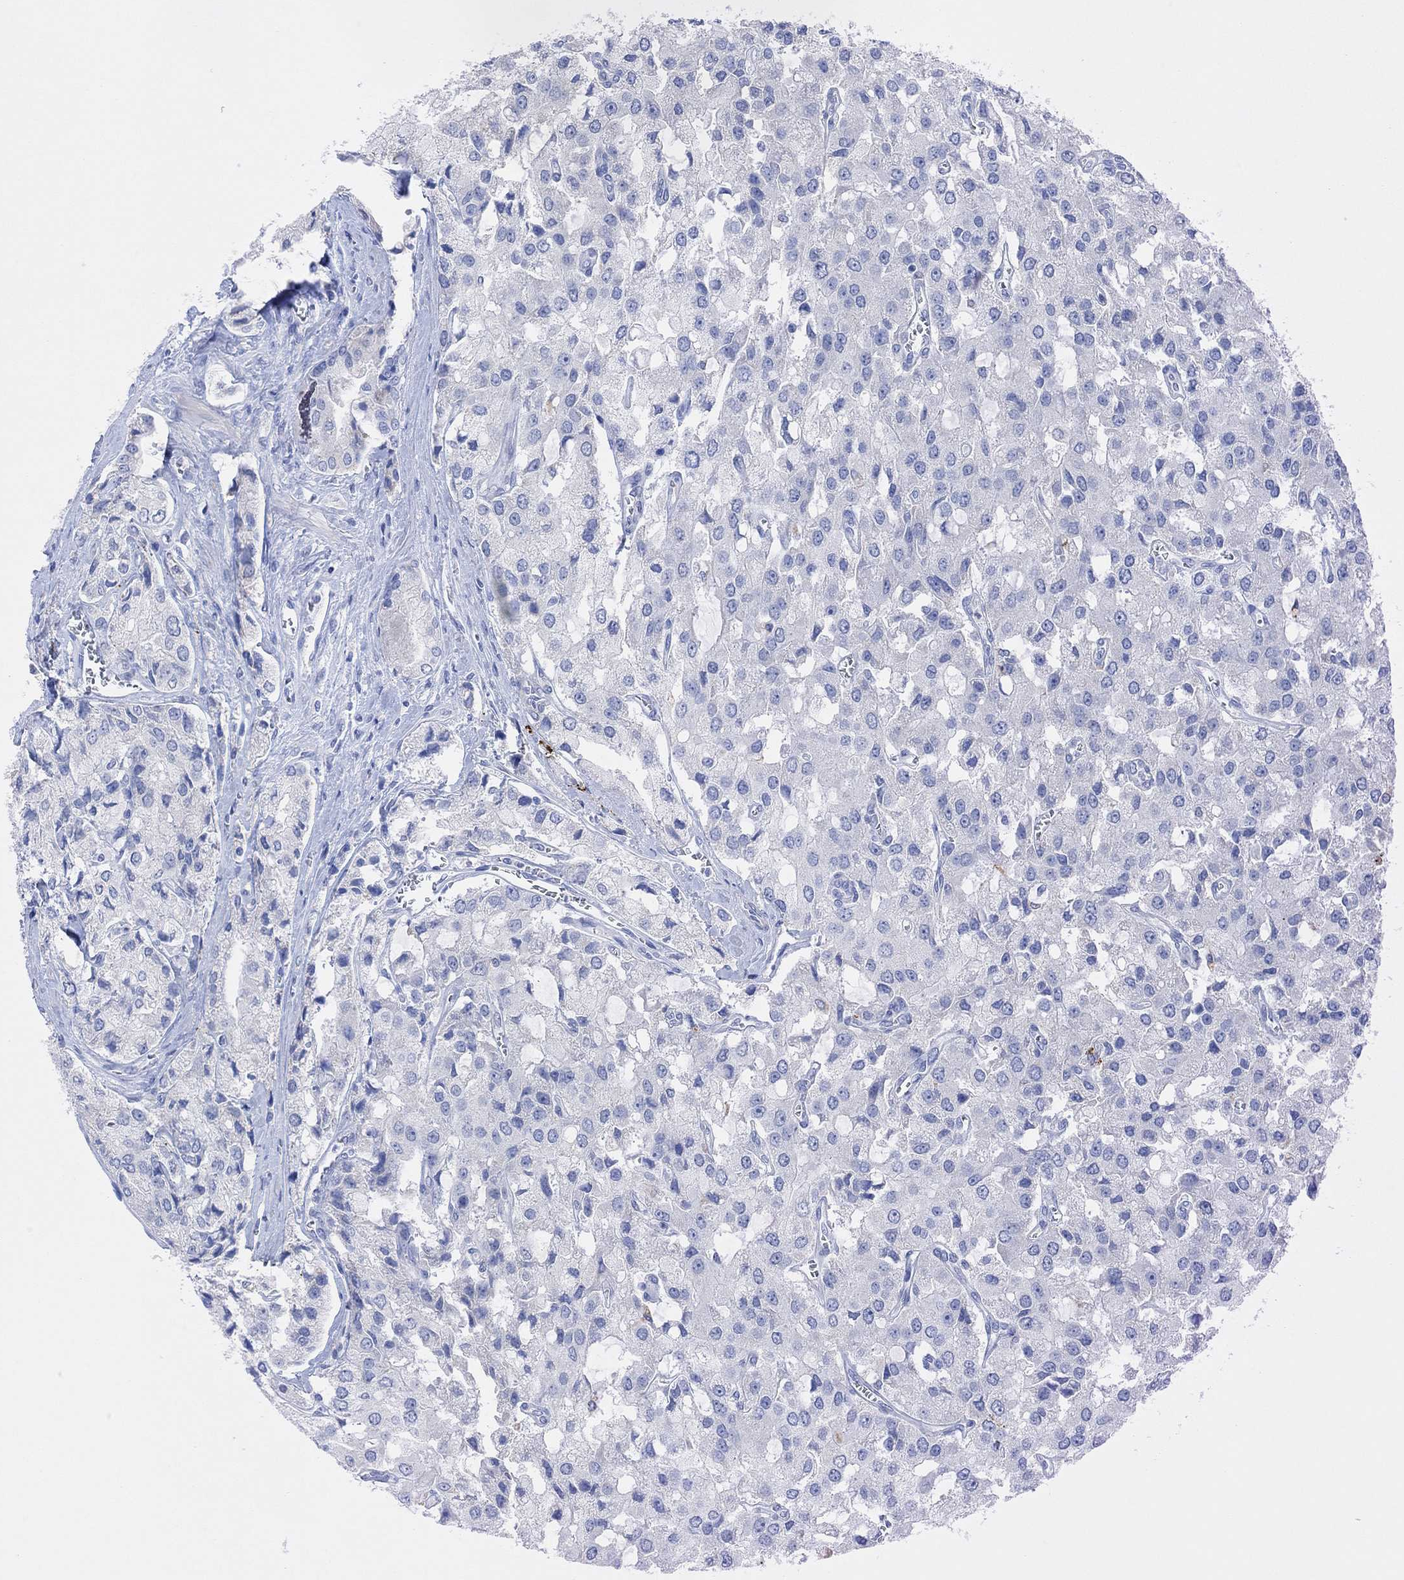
{"staining": {"intensity": "negative", "quantity": "none", "location": "none"}, "tissue": "prostate cancer", "cell_type": "Tumor cells", "image_type": "cancer", "snomed": [{"axis": "morphology", "description": "Adenocarcinoma, NOS"}, {"axis": "topography", "description": "Prostate and seminal vesicle, NOS"}, {"axis": "topography", "description": "Prostate"}], "caption": "Immunohistochemistry (IHC) of prostate adenocarcinoma demonstrates no staining in tumor cells.", "gene": "VAT1L", "patient": {"sex": "male", "age": 67}}